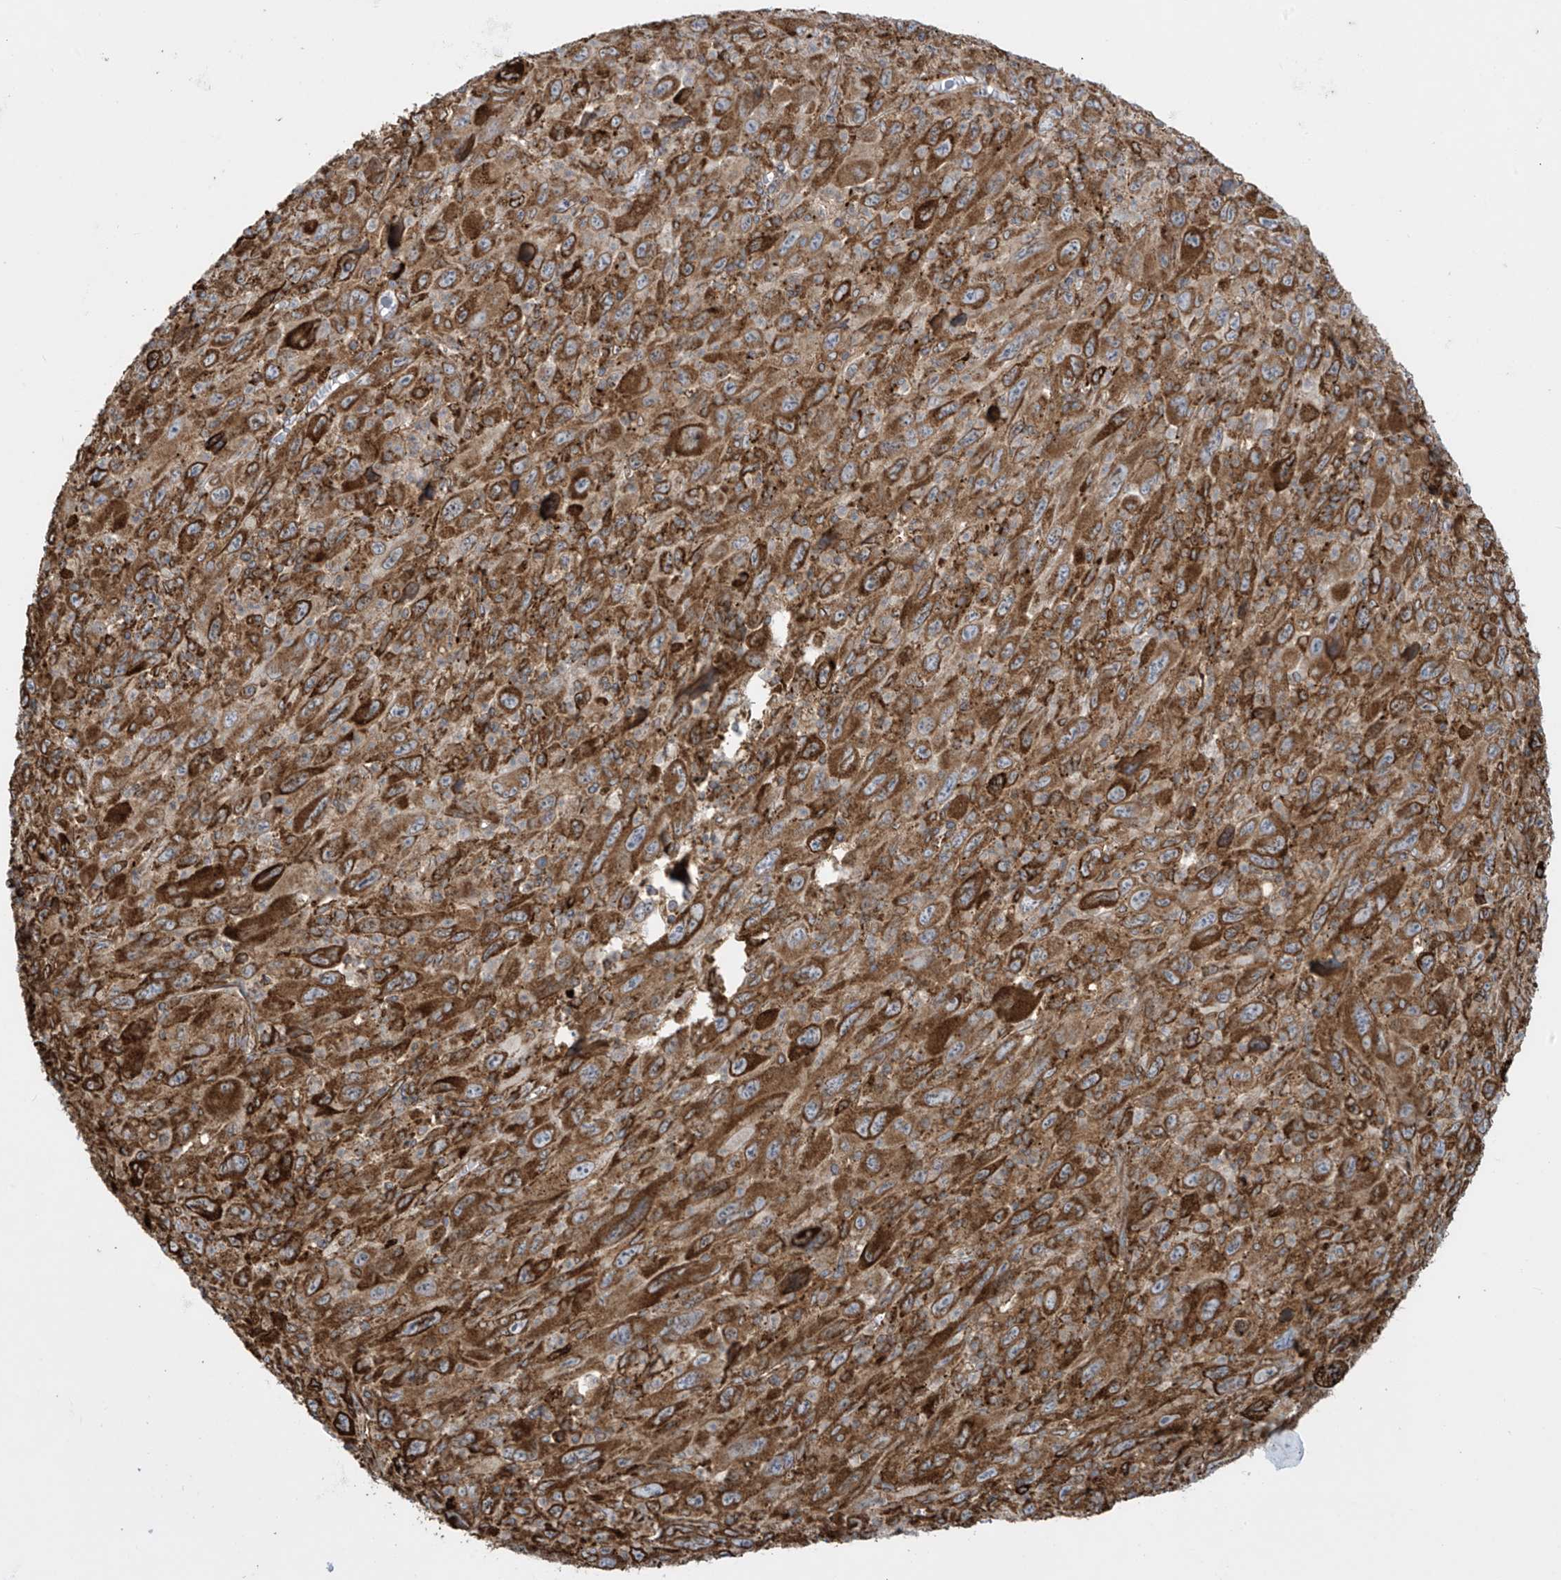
{"staining": {"intensity": "strong", "quantity": ">75%", "location": "cytoplasmic/membranous"}, "tissue": "melanoma", "cell_type": "Tumor cells", "image_type": "cancer", "snomed": [{"axis": "morphology", "description": "Malignant melanoma, Metastatic site"}, {"axis": "topography", "description": "Skin"}], "caption": "High-magnification brightfield microscopy of melanoma stained with DAB (3,3'-diaminobenzidine) (brown) and counterstained with hematoxylin (blue). tumor cells exhibit strong cytoplasmic/membranous expression is appreciated in approximately>75% of cells.", "gene": "MX1", "patient": {"sex": "female", "age": 56}}